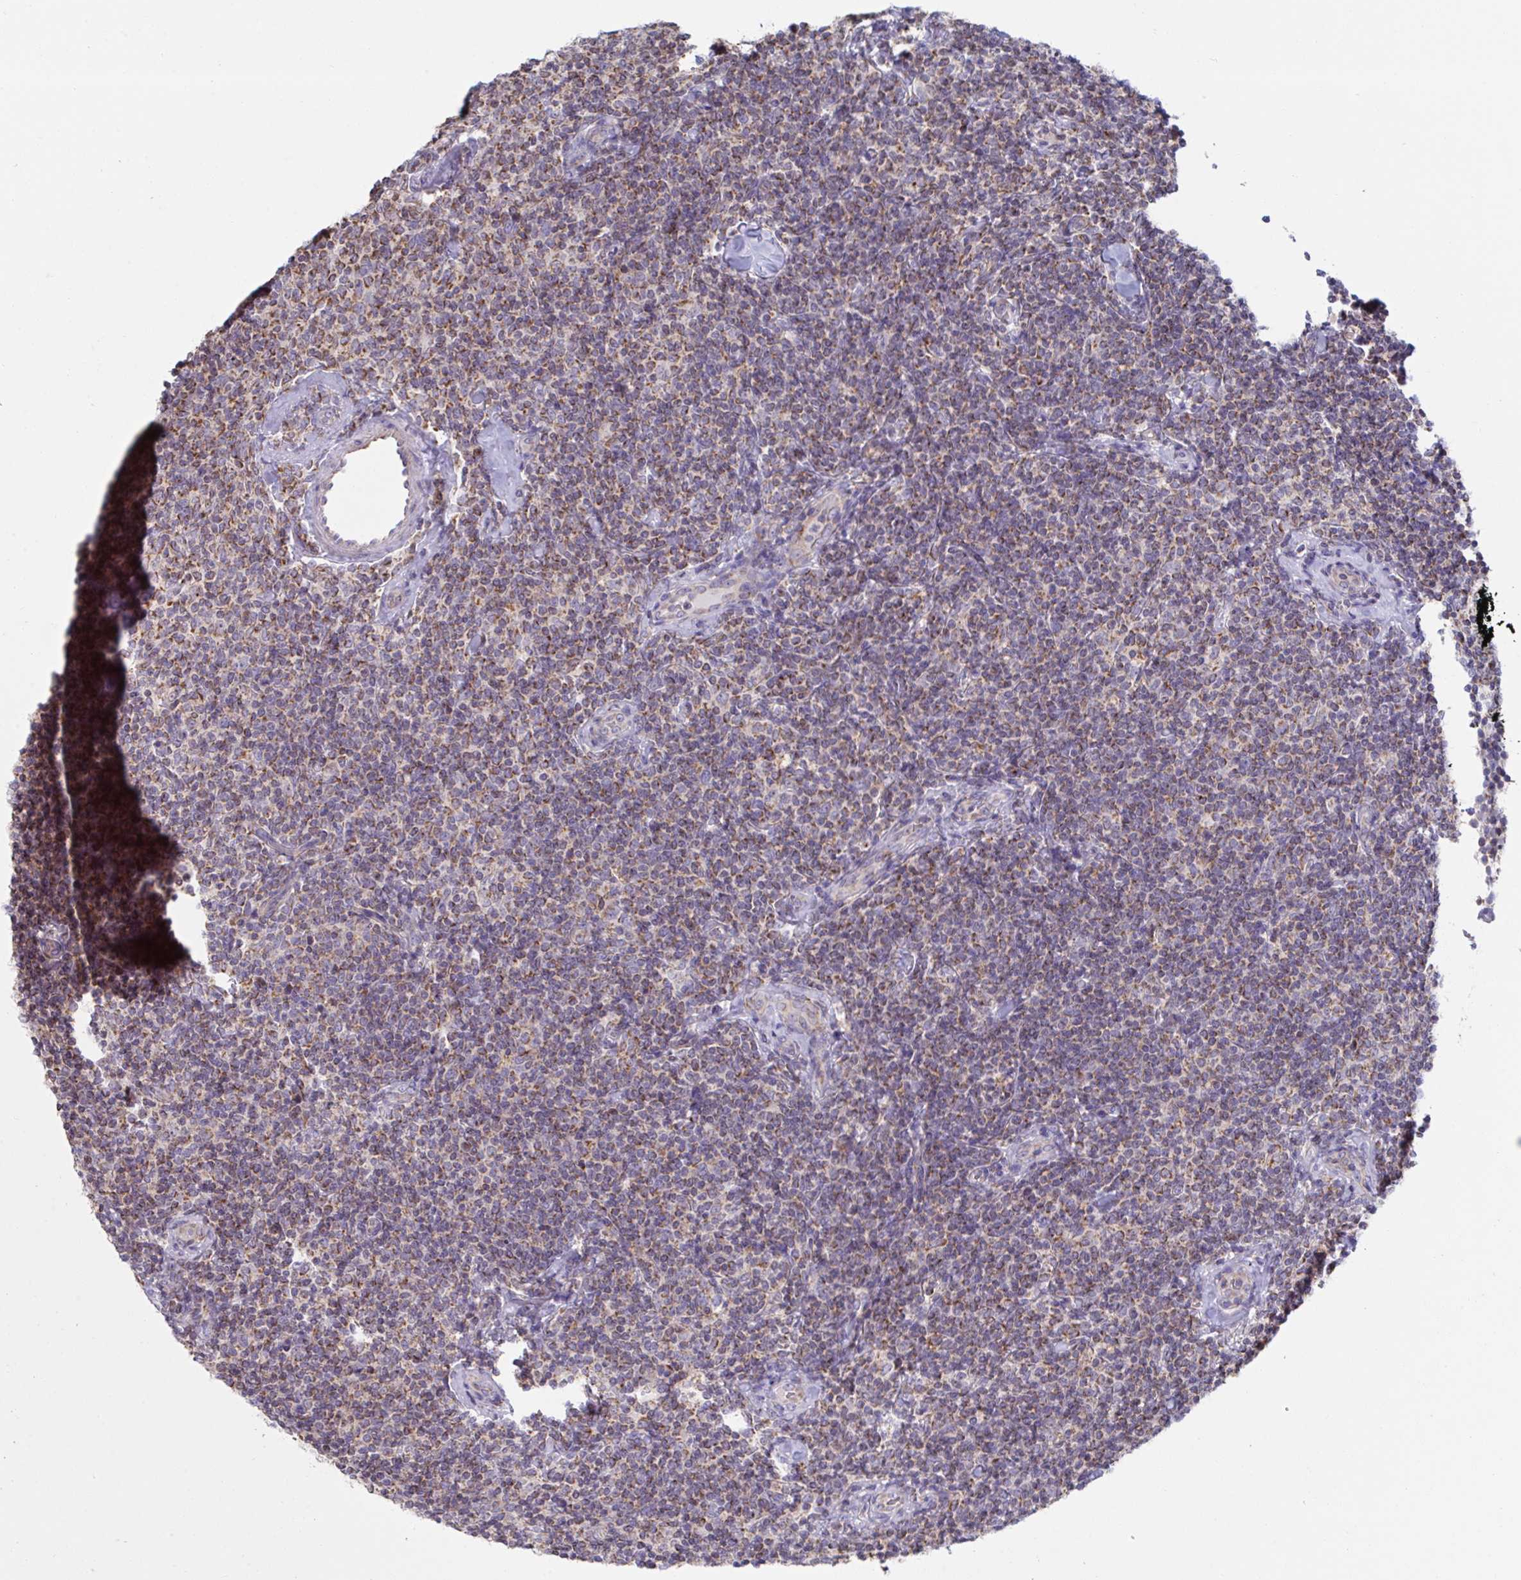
{"staining": {"intensity": "moderate", "quantity": ">75%", "location": "cytoplasmic/membranous"}, "tissue": "lymphoma", "cell_type": "Tumor cells", "image_type": "cancer", "snomed": [{"axis": "morphology", "description": "Malignant lymphoma, non-Hodgkin's type, Low grade"}, {"axis": "topography", "description": "Lymph node"}], "caption": "Protein expression analysis of human malignant lymphoma, non-Hodgkin's type (low-grade) reveals moderate cytoplasmic/membranous staining in approximately >75% of tumor cells.", "gene": "NDUFA7", "patient": {"sex": "female", "age": 56}}